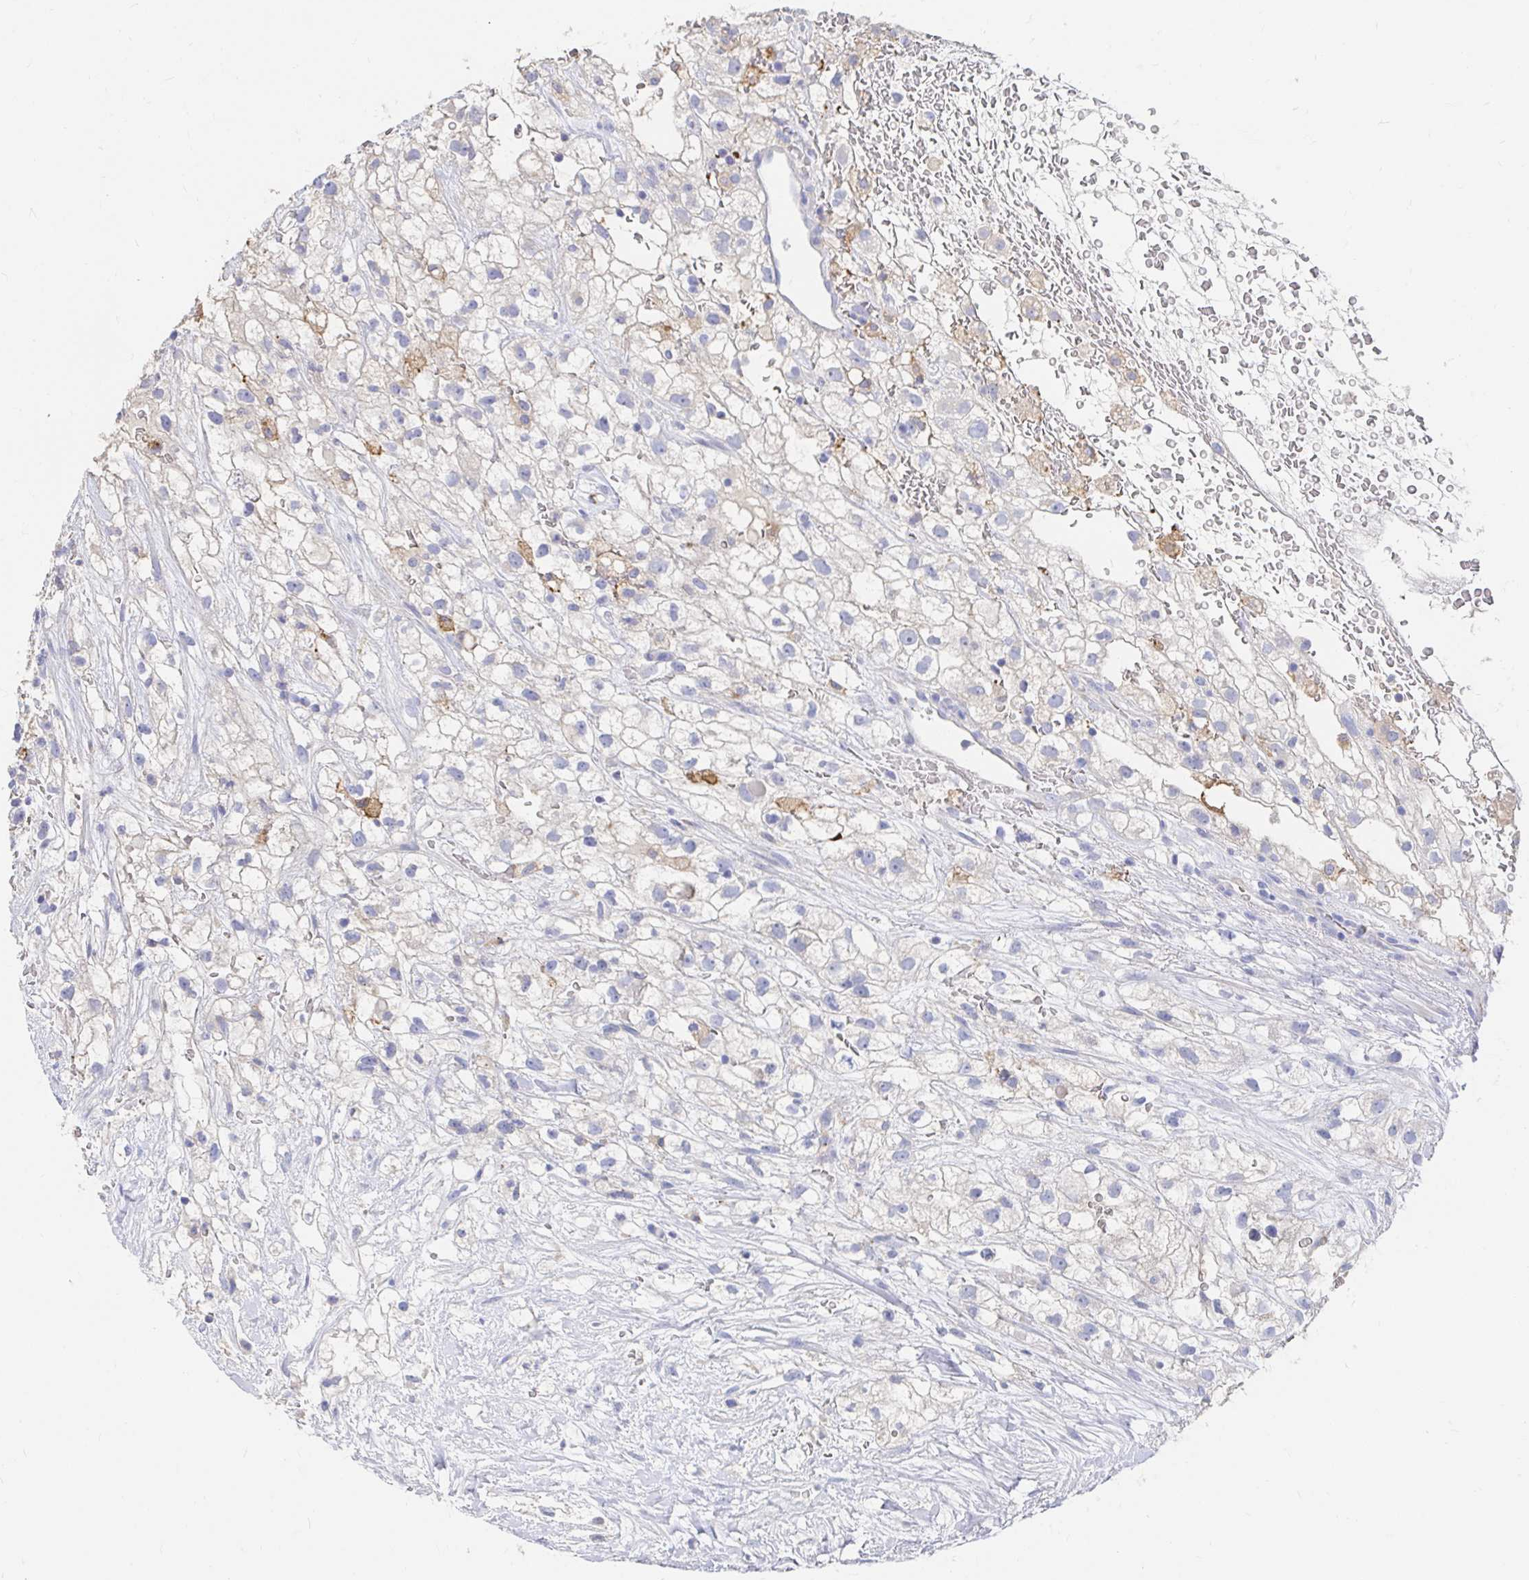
{"staining": {"intensity": "negative", "quantity": "none", "location": "none"}, "tissue": "renal cancer", "cell_type": "Tumor cells", "image_type": "cancer", "snomed": [{"axis": "morphology", "description": "Adenocarcinoma, NOS"}, {"axis": "topography", "description": "Kidney"}], "caption": "This is a image of immunohistochemistry (IHC) staining of renal cancer (adenocarcinoma), which shows no staining in tumor cells. (Stains: DAB (3,3'-diaminobenzidine) immunohistochemistry with hematoxylin counter stain, Microscopy: brightfield microscopy at high magnification).", "gene": "LAMC3", "patient": {"sex": "male", "age": 59}}